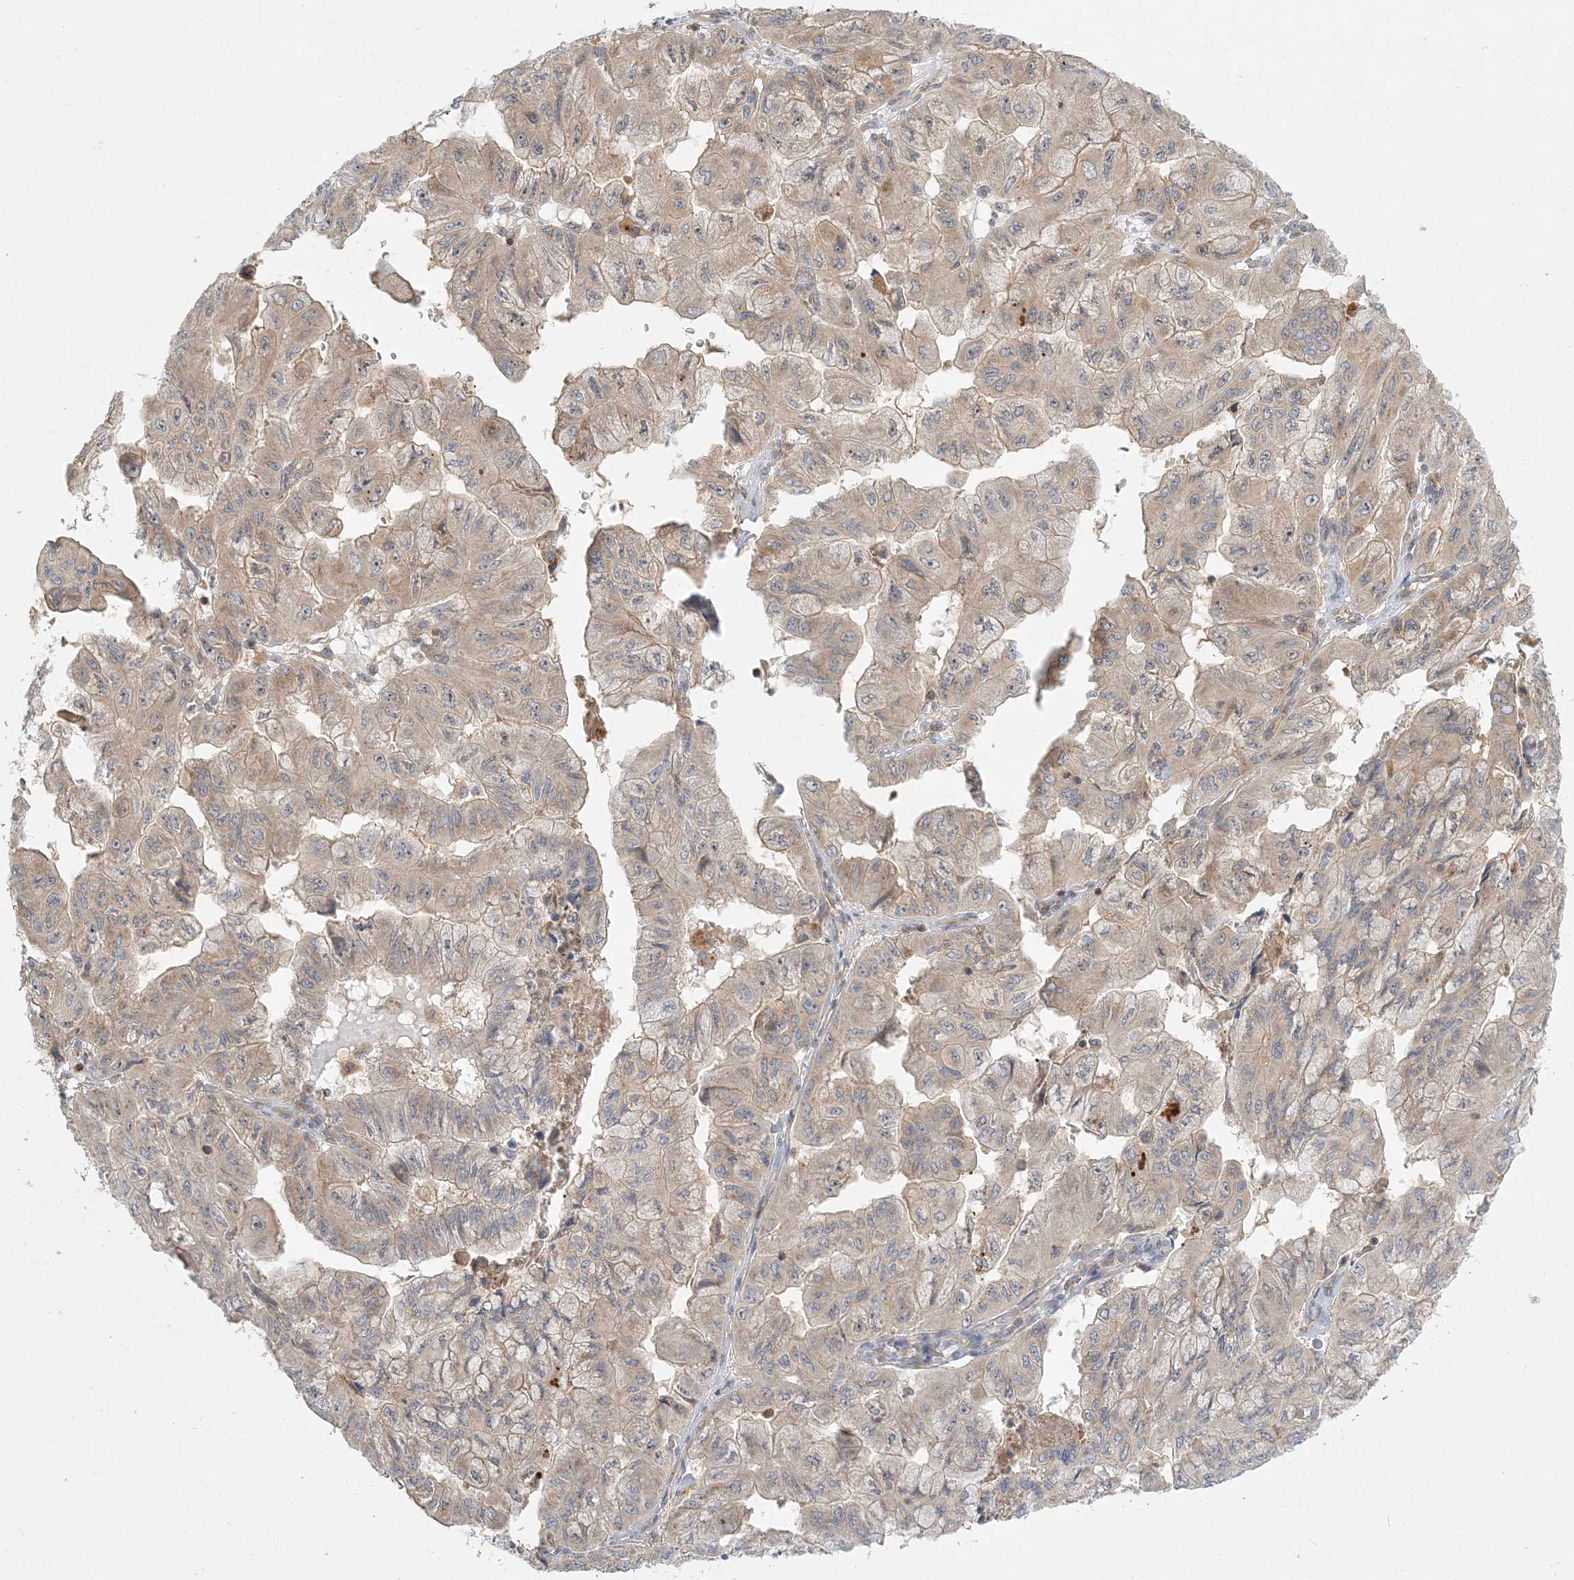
{"staining": {"intensity": "weak", "quantity": ">75%", "location": "cytoplasmic/membranous"}, "tissue": "pancreatic cancer", "cell_type": "Tumor cells", "image_type": "cancer", "snomed": [{"axis": "morphology", "description": "Adenocarcinoma, NOS"}, {"axis": "topography", "description": "Pancreas"}], "caption": "The histopathology image exhibits staining of adenocarcinoma (pancreatic), revealing weak cytoplasmic/membranous protein expression (brown color) within tumor cells.", "gene": "AP1AR", "patient": {"sex": "male", "age": 51}}